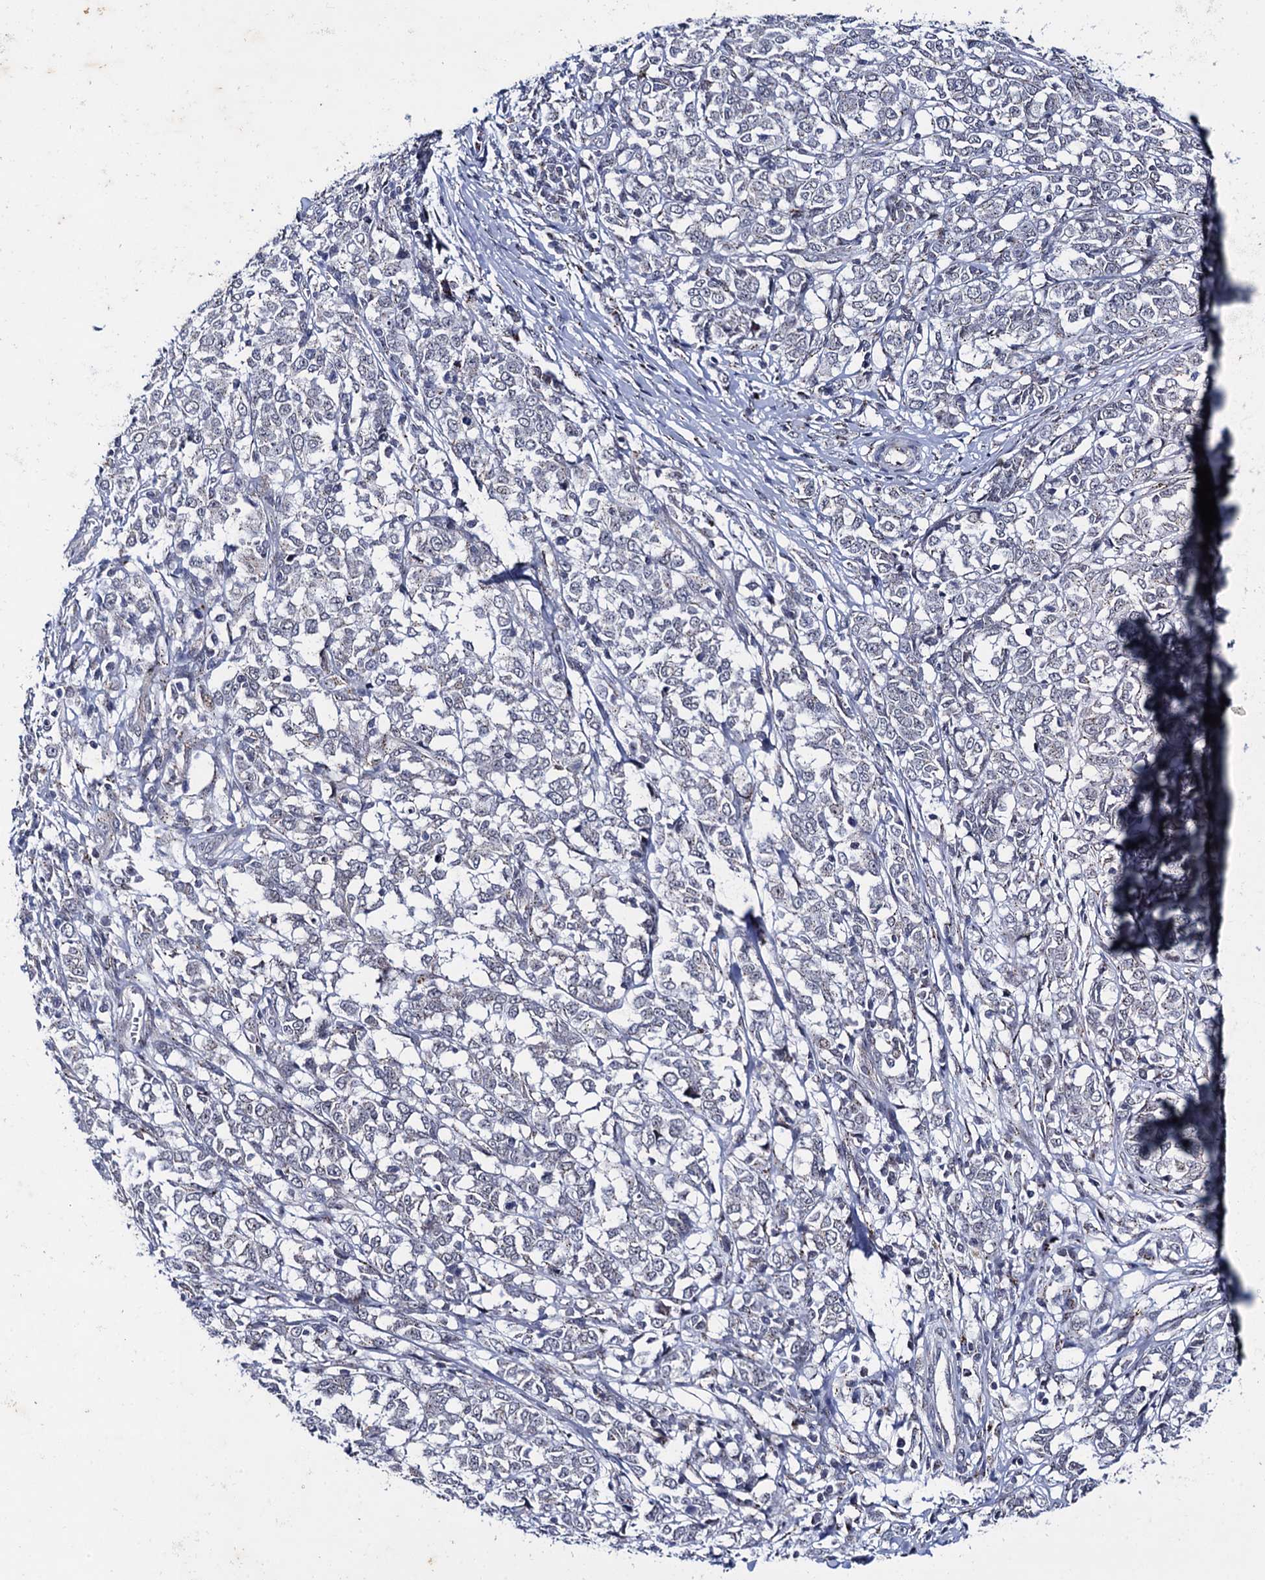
{"staining": {"intensity": "negative", "quantity": "none", "location": "none"}, "tissue": "melanoma", "cell_type": "Tumor cells", "image_type": "cancer", "snomed": [{"axis": "morphology", "description": "Malignant melanoma, NOS"}, {"axis": "topography", "description": "Skin"}], "caption": "Immunohistochemistry (IHC) image of neoplastic tissue: melanoma stained with DAB (3,3'-diaminobenzidine) displays no significant protein expression in tumor cells.", "gene": "THAP2", "patient": {"sex": "female", "age": 72}}